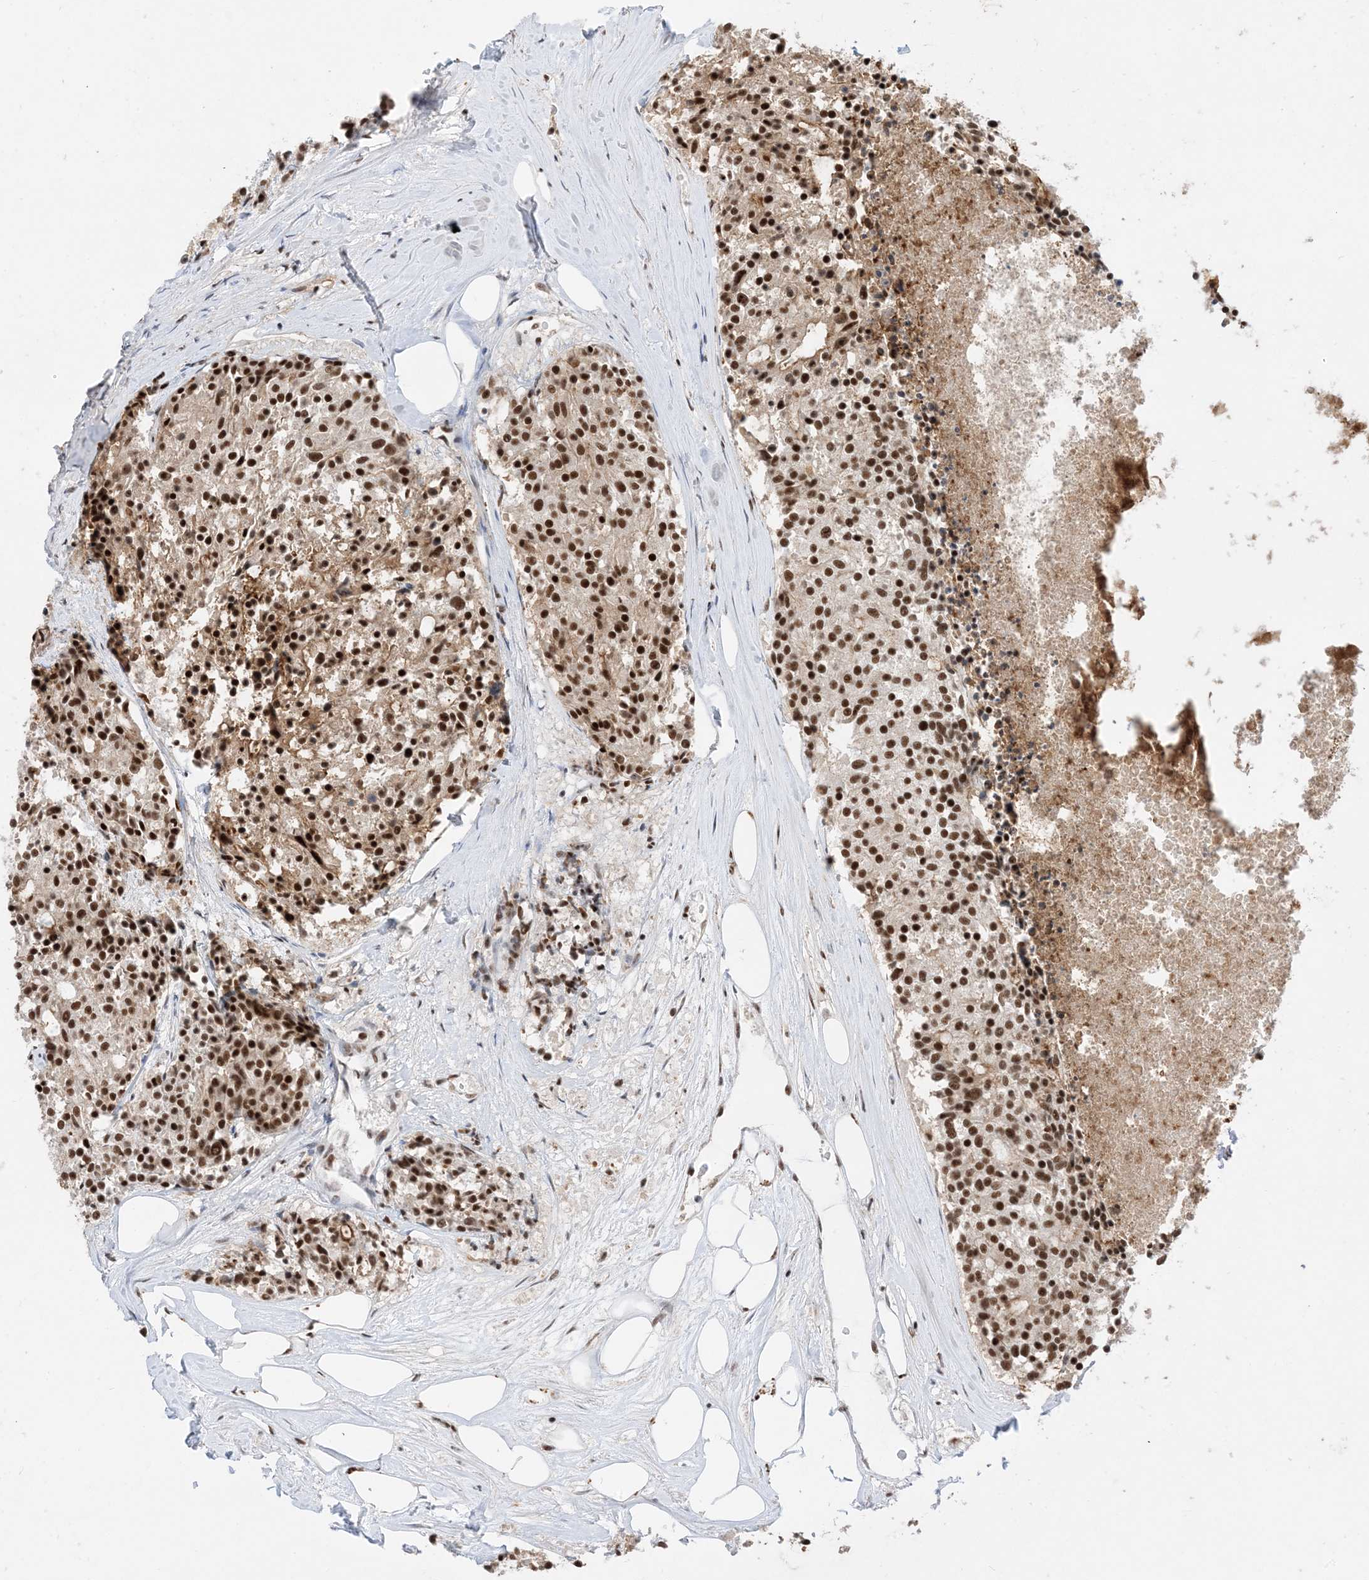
{"staining": {"intensity": "strong", "quantity": ">75%", "location": "nuclear"}, "tissue": "carcinoid", "cell_type": "Tumor cells", "image_type": "cancer", "snomed": [{"axis": "morphology", "description": "Carcinoid, malignant, NOS"}, {"axis": "topography", "description": "Pancreas"}], "caption": "Immunohistochemical staining of carcinoid (malignant) shows strong nuclear protein expression in about >75% of tumor cells. (DAB = brown stain, brightfield microscopy at high magnification).", "gene": "SF3A3", "patient": {"sex": "female", "age": 54}}